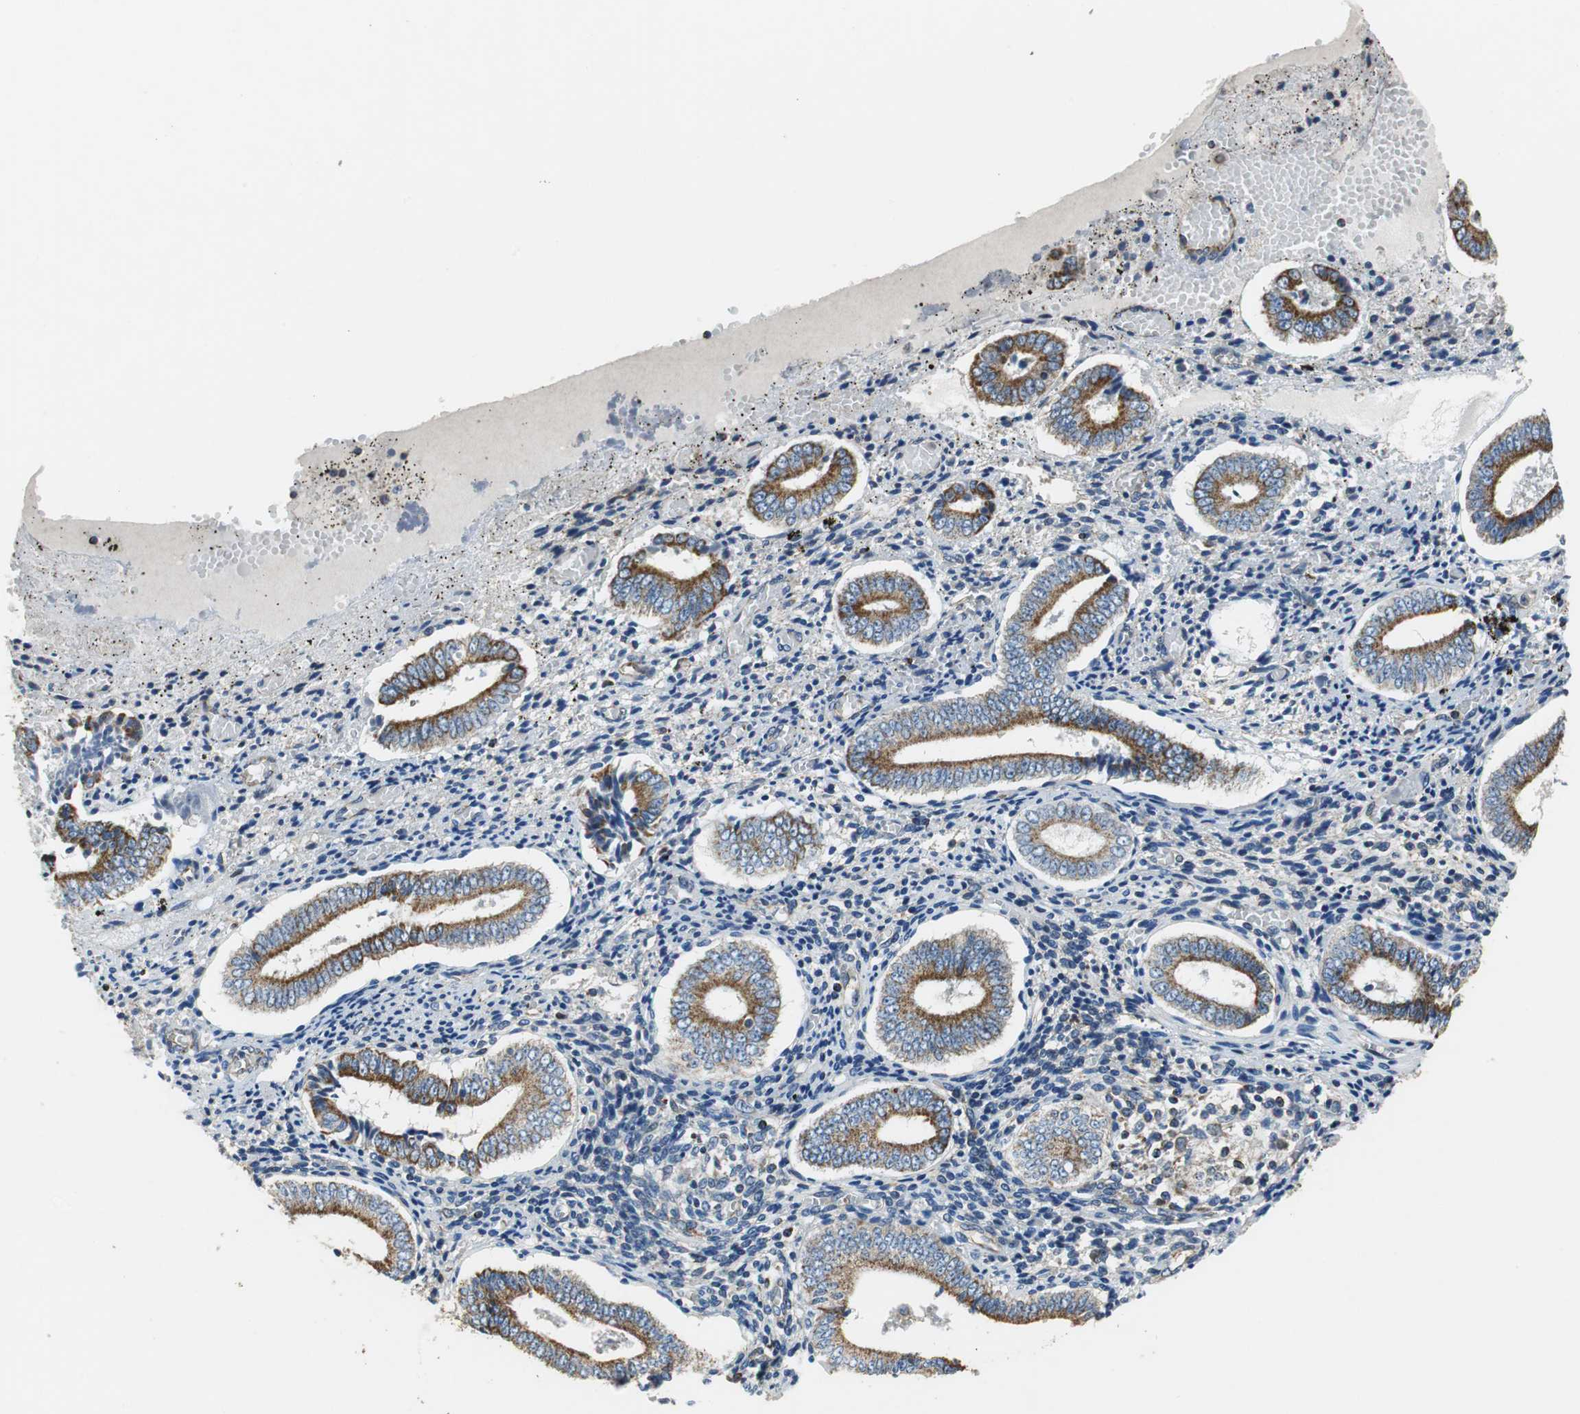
{"staining": {"intensity": "negative", "quantity": "none", "location": "none"}, "tissue": "endometrium", "cell_type": "Cells in endometrial stroma", "image_type": "normal", "snomed": [{"axis": "morphology", "description": "Normal tissue, NOS"}, {"axis": "topography", "description": "Endometrium"}], "caption": "A micrograph of human endometrium is negative for staining in cells in endometrial stroma. (DAB immunohistochemistry visualized using brightfield microscopy, high magnification).", "gene": "GSTK1", "patient": {"sex": "female", "age": 42}}